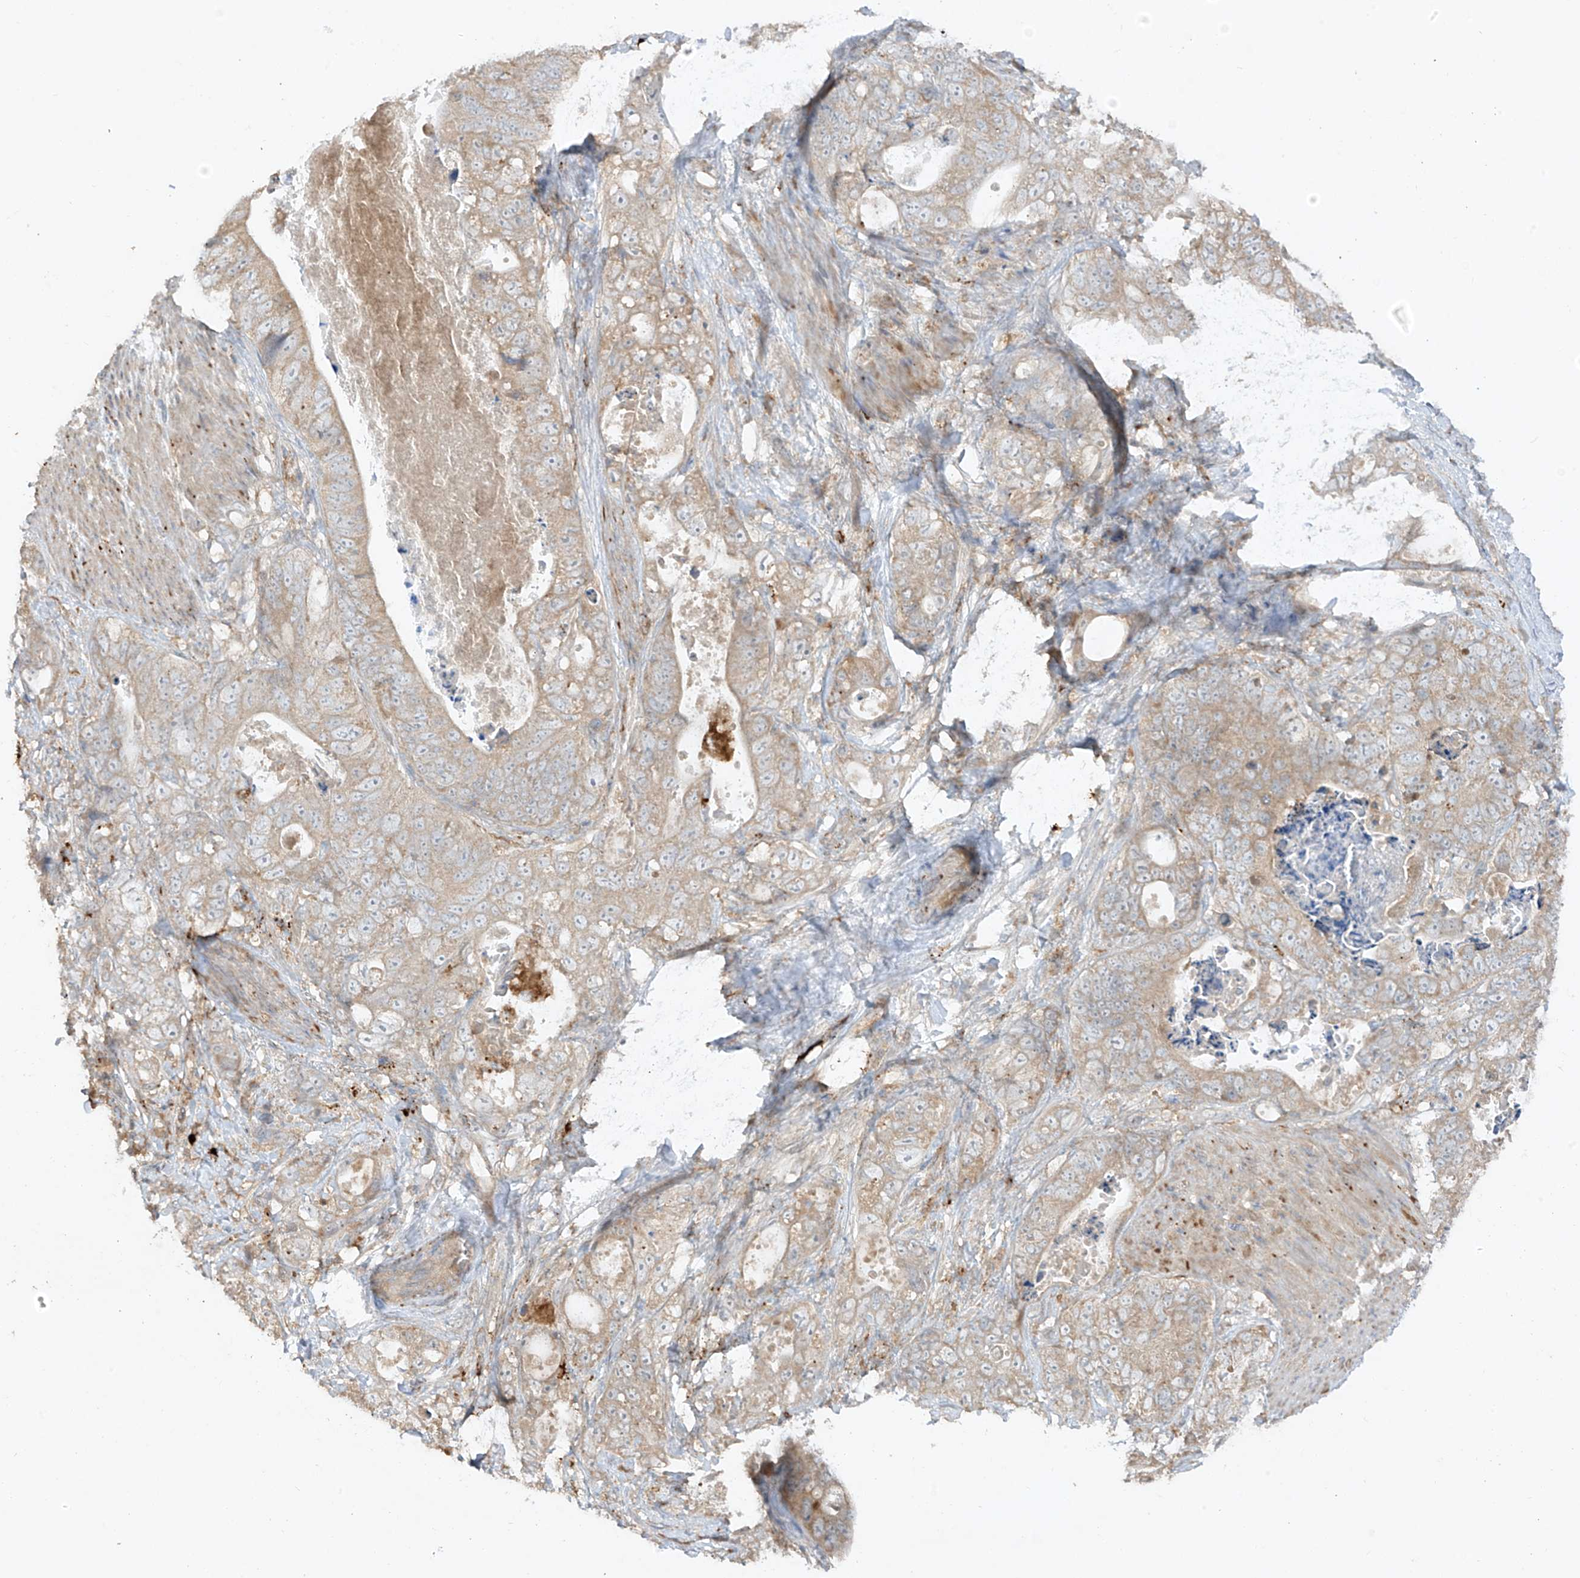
{"staining": {"intensity": "weak", "quantity": ">75%", "location": "cytoplasmic/membranous"}, "tissue": "stomach cancer", "cell_type": "Tumor cells", "image_type": "cancer", "snomed": [{"axis": "morphology", "description": "Normal tissue, NOS"}, {"axis": "morphology", "description": "Adenocarcinoma, NOS"}, {"axis": "topography", "description": "Stomach"}], "caption": "Adenocarcinoma (stomach) stained for a protein (brown) reveals weak cytoplasmic/membranous positive positivity in approximately >75% of tumor cells.", "gene": "LDAH", "patient": {"sex": "female", "age": 89}}